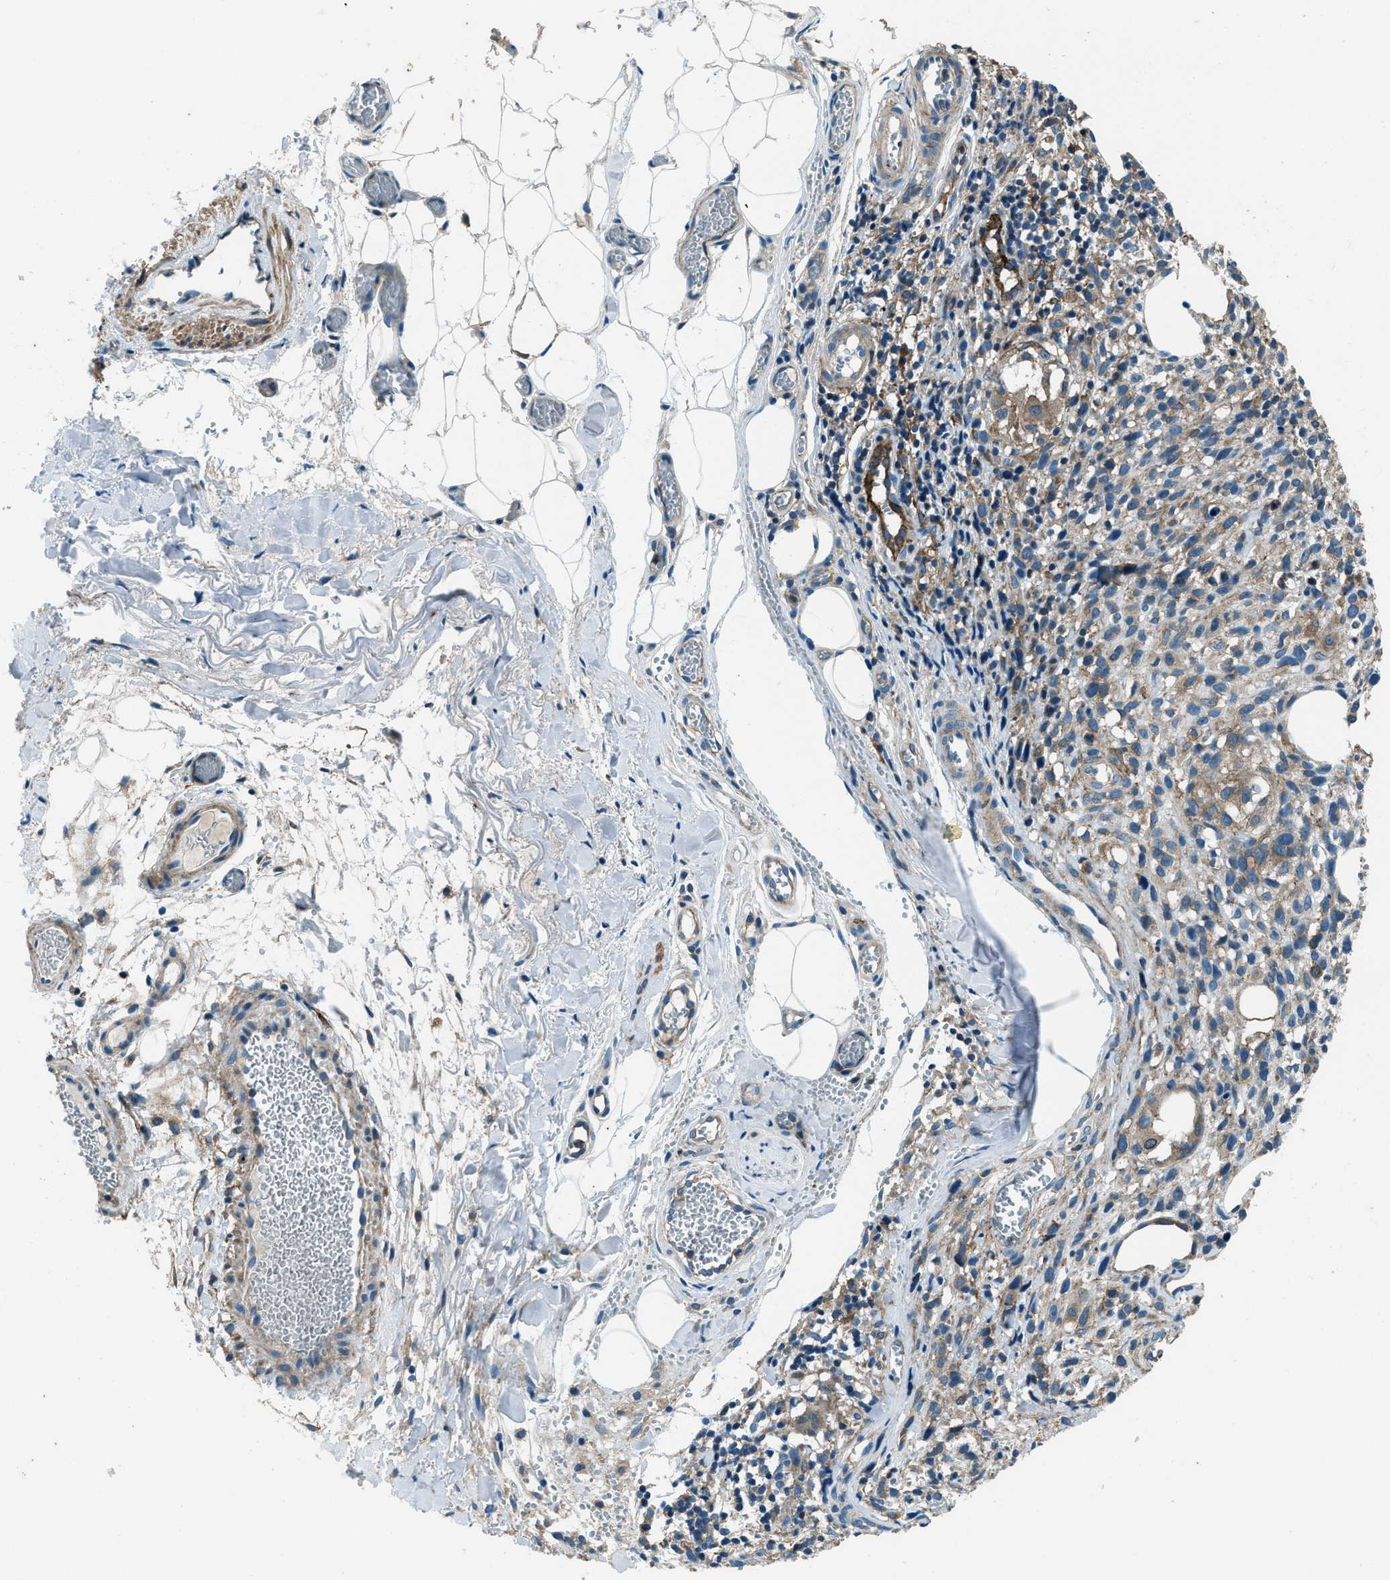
{"staining": {"intensity": "weak", "quantity": ">75%", "location": "cytoplasmic/membranous"}, "tissue": "melanoma", "cell_type": "Tumor cells", "image_type": "cancer", "snomed": [{"axis": "morphology", "description": "Malignant melanoma, NOS"}, {"axis": "topography", "description": "Skin"}], "caption": "DAB immunohistochemical staining of human malignant melanoma displays weak cytoplasmic/membranous protein staining in about >75% of tumor cells. (Stains: DAB (3,3'-diaminobenzidine) in brown, nuclei in blue, Microscopy: brightfield microscopy at high magnification).", "gene": "SVIL", "patient": {"sex": "female", "age": 55}}